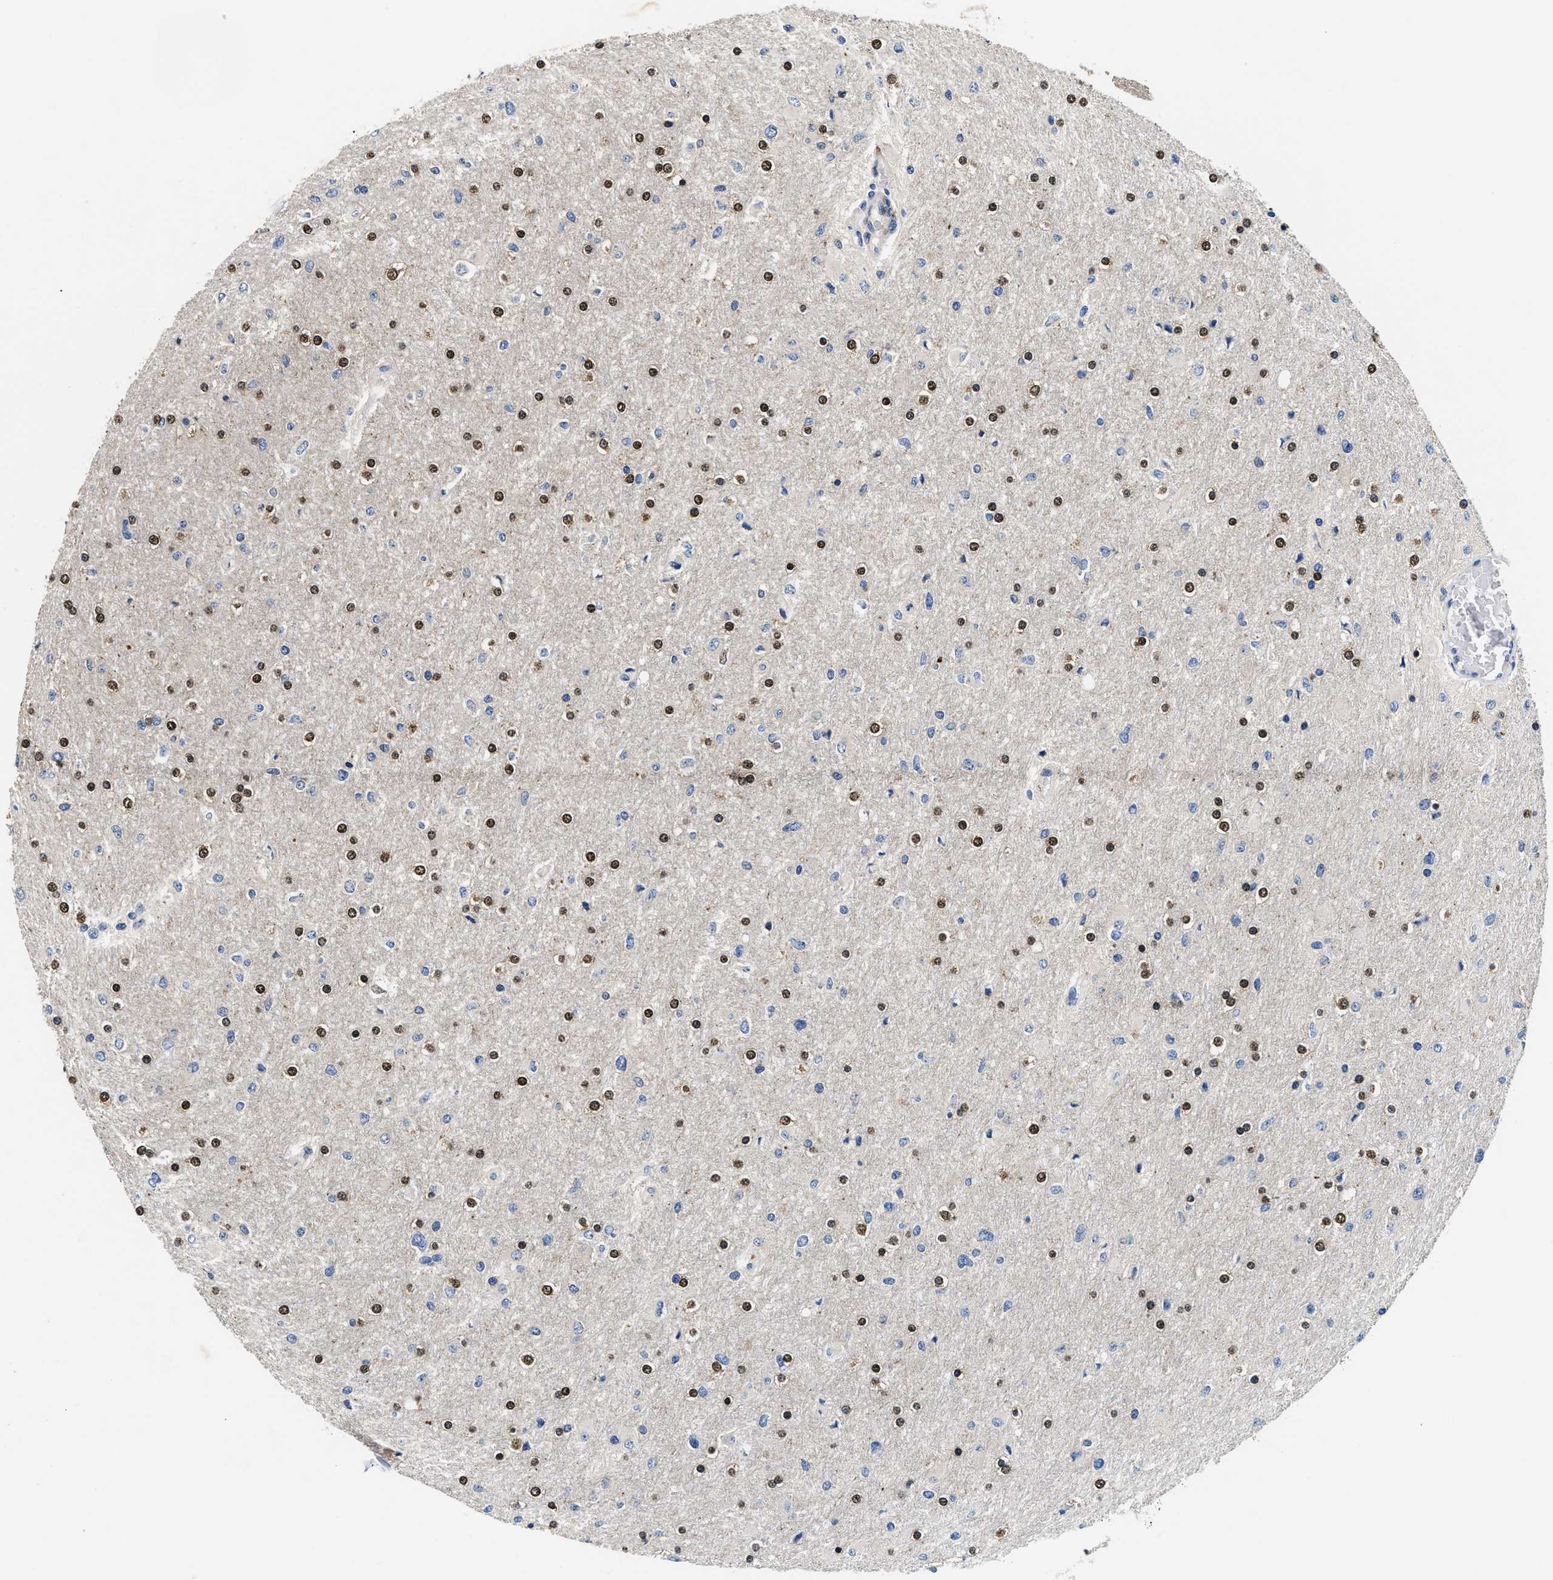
{"staining": {"intensity": "strong", "quantity": "25%-75%", "location": "nuclear"}, "tissue": "glioma", "cell_type": "Tumor cells", "image_type": "cancer", "snomed": [{"axis": "morphology", "description": "Glioma, malignant, High grade"}, {"axis": "topography", "description": "Cerebral cortex"}], "caption": "Immunohistochemical staining of human glioma displays high levels of strong nuclear protein staining in about 25%-75% of tumor cells. (DAB (3,3'-diaminobenzidine) IHC, brown staining for protein, blue staining for nuclei).", "gene": "ANKIB1", "patient": {"sex": "female", "age": 36}}